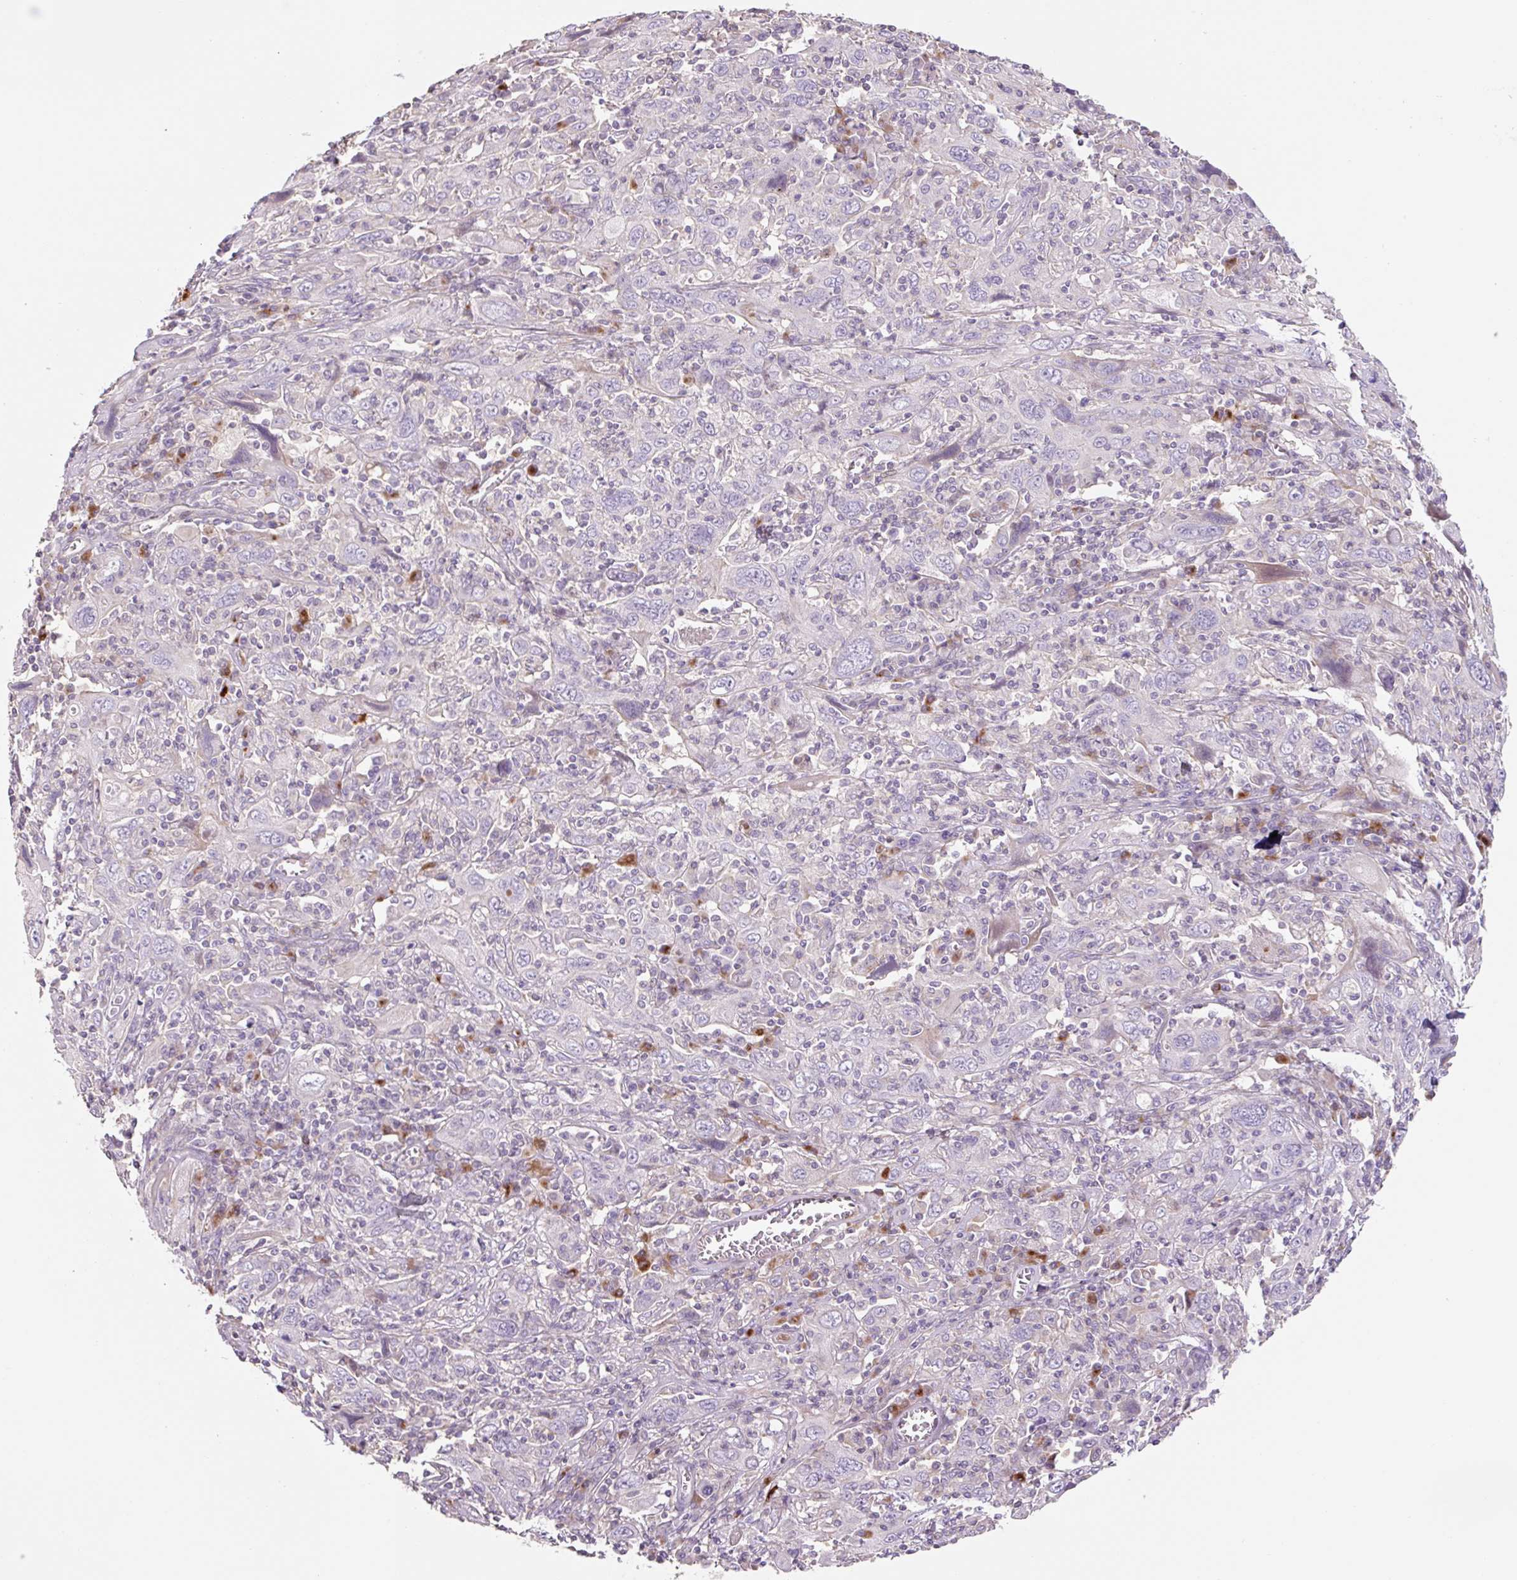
{"staining": {"intensity": "negative", "quantity": "none", "location": "none"}, "tissue": "cervical cancer", "cell_type": "Tumor cells", "image_type": "cancer", "snomed": [{"axis": "morphology", "description": "Squamous cell carcinoma, NOS"}, {"axis": "topography", "description": "Cervix"}], "caption": "Cervical squamous cell carcinoma was stained to show a protein in brown. There is no significant staining in tumor cells.", "gene": "ZNF552", "patient": {"sex": "female", "age": 46}}